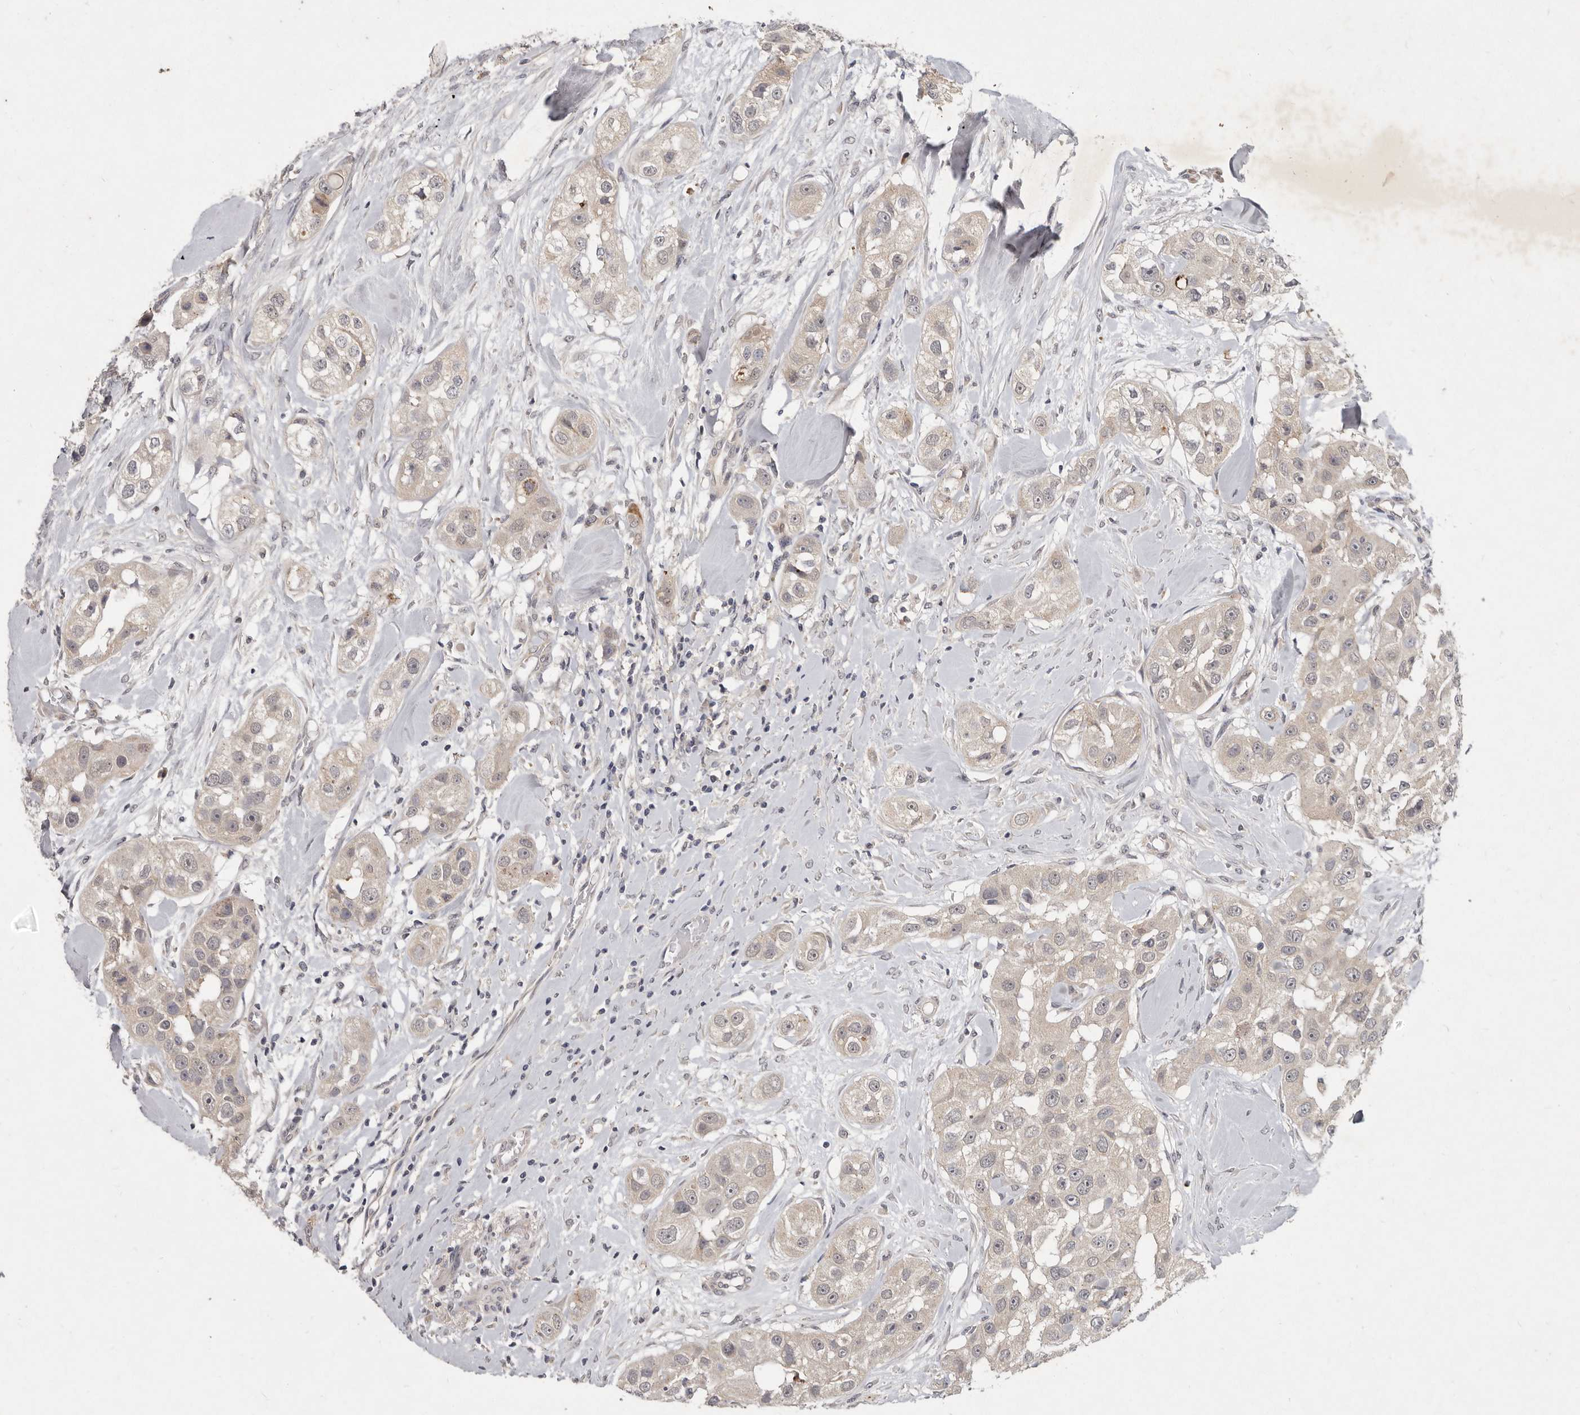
{"staining": {"intensity": "weak", "quantity": "<25%", "location": "cytoplasmic/membranous"}, "tissue": "head and neck cancer", "cell_type": "Tumor cells", "image_type": "cancer", "snomed": [{"axis": "morphology", "description": "Normal tissue, NOS"}, {"axis": "morphology", "description": "Squamous cell carcinoma, NOS"}, {"axis": "topography", "description": "Skeletal muscle"}, {"axis": "topography", "description": "Head-Neck"}], "caption": "Photomicrograph shows no protein staining in tumor cells of head and neck squamous cell carcinoma tissue. Nuclei are stained in blue.", "gene": "SLC22A1", "patient": {"sex": "male", "age": 51}}